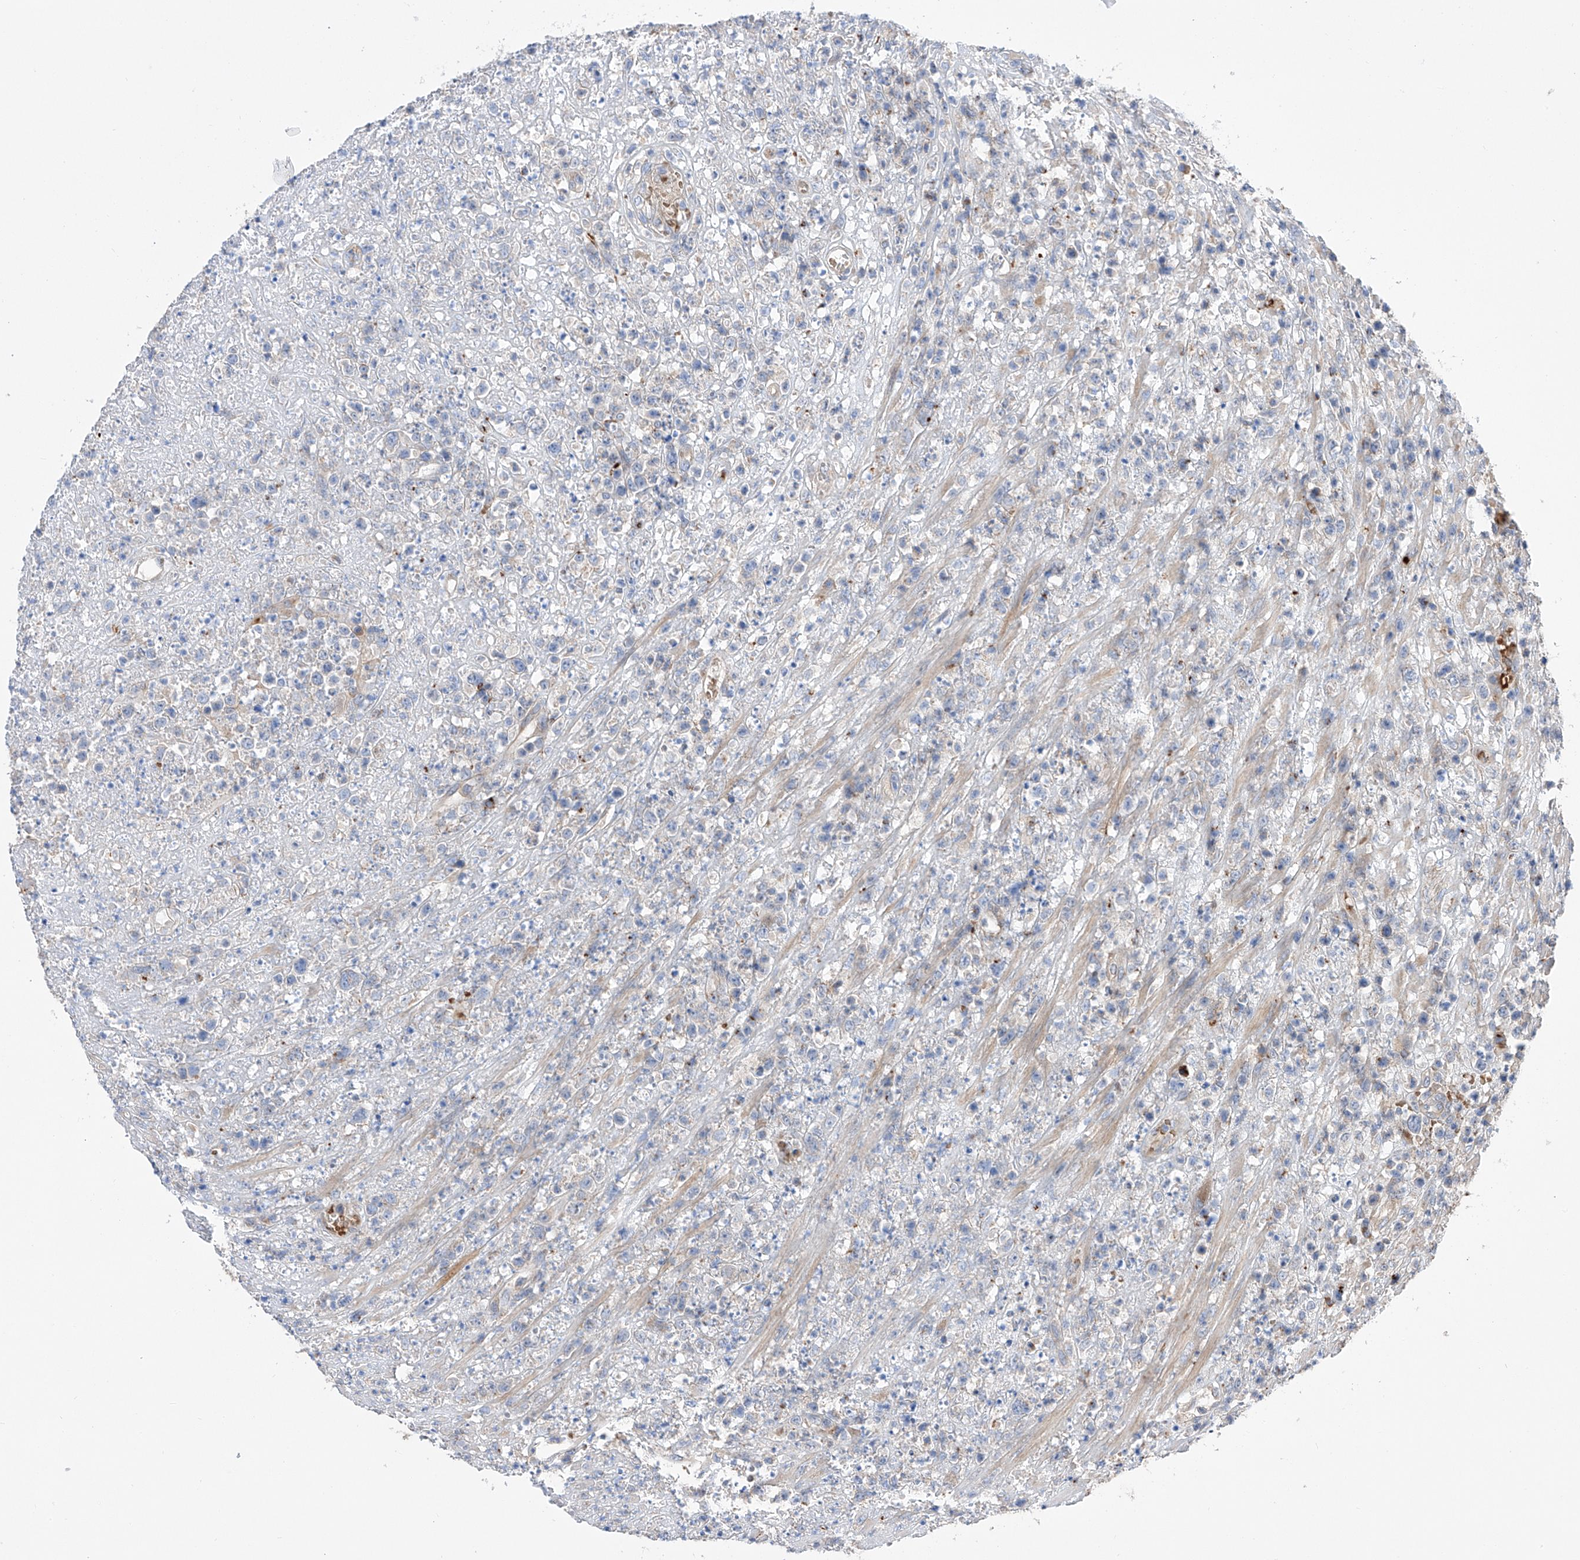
{"staining": {"intensity": "negative", "quantity": "none", "location": "none"}, "tissue": "lymphoma", "cell_type": "Tumor cells", "image_type": "cancer", "snomed": [{"axis": "morphology", "description": "Malignant lymphoma, non-Hodgkin's type, High grade"}, {"axis": "topography", "description": "Colon"}], "caption": "DAB immunohistochemical staining of human malignant lymphoma, non-Hodgkin's type (high-grade) reveals no significant staining in tumor cells. (Stains: DAB (3,3'-diaminobenzidine) IHC with hematoxylin counter stain, Microscopy: brightfield microscopy at high magnification).", "gene": "NFATC4", "patient": {"sex": "female", "age": 53}}